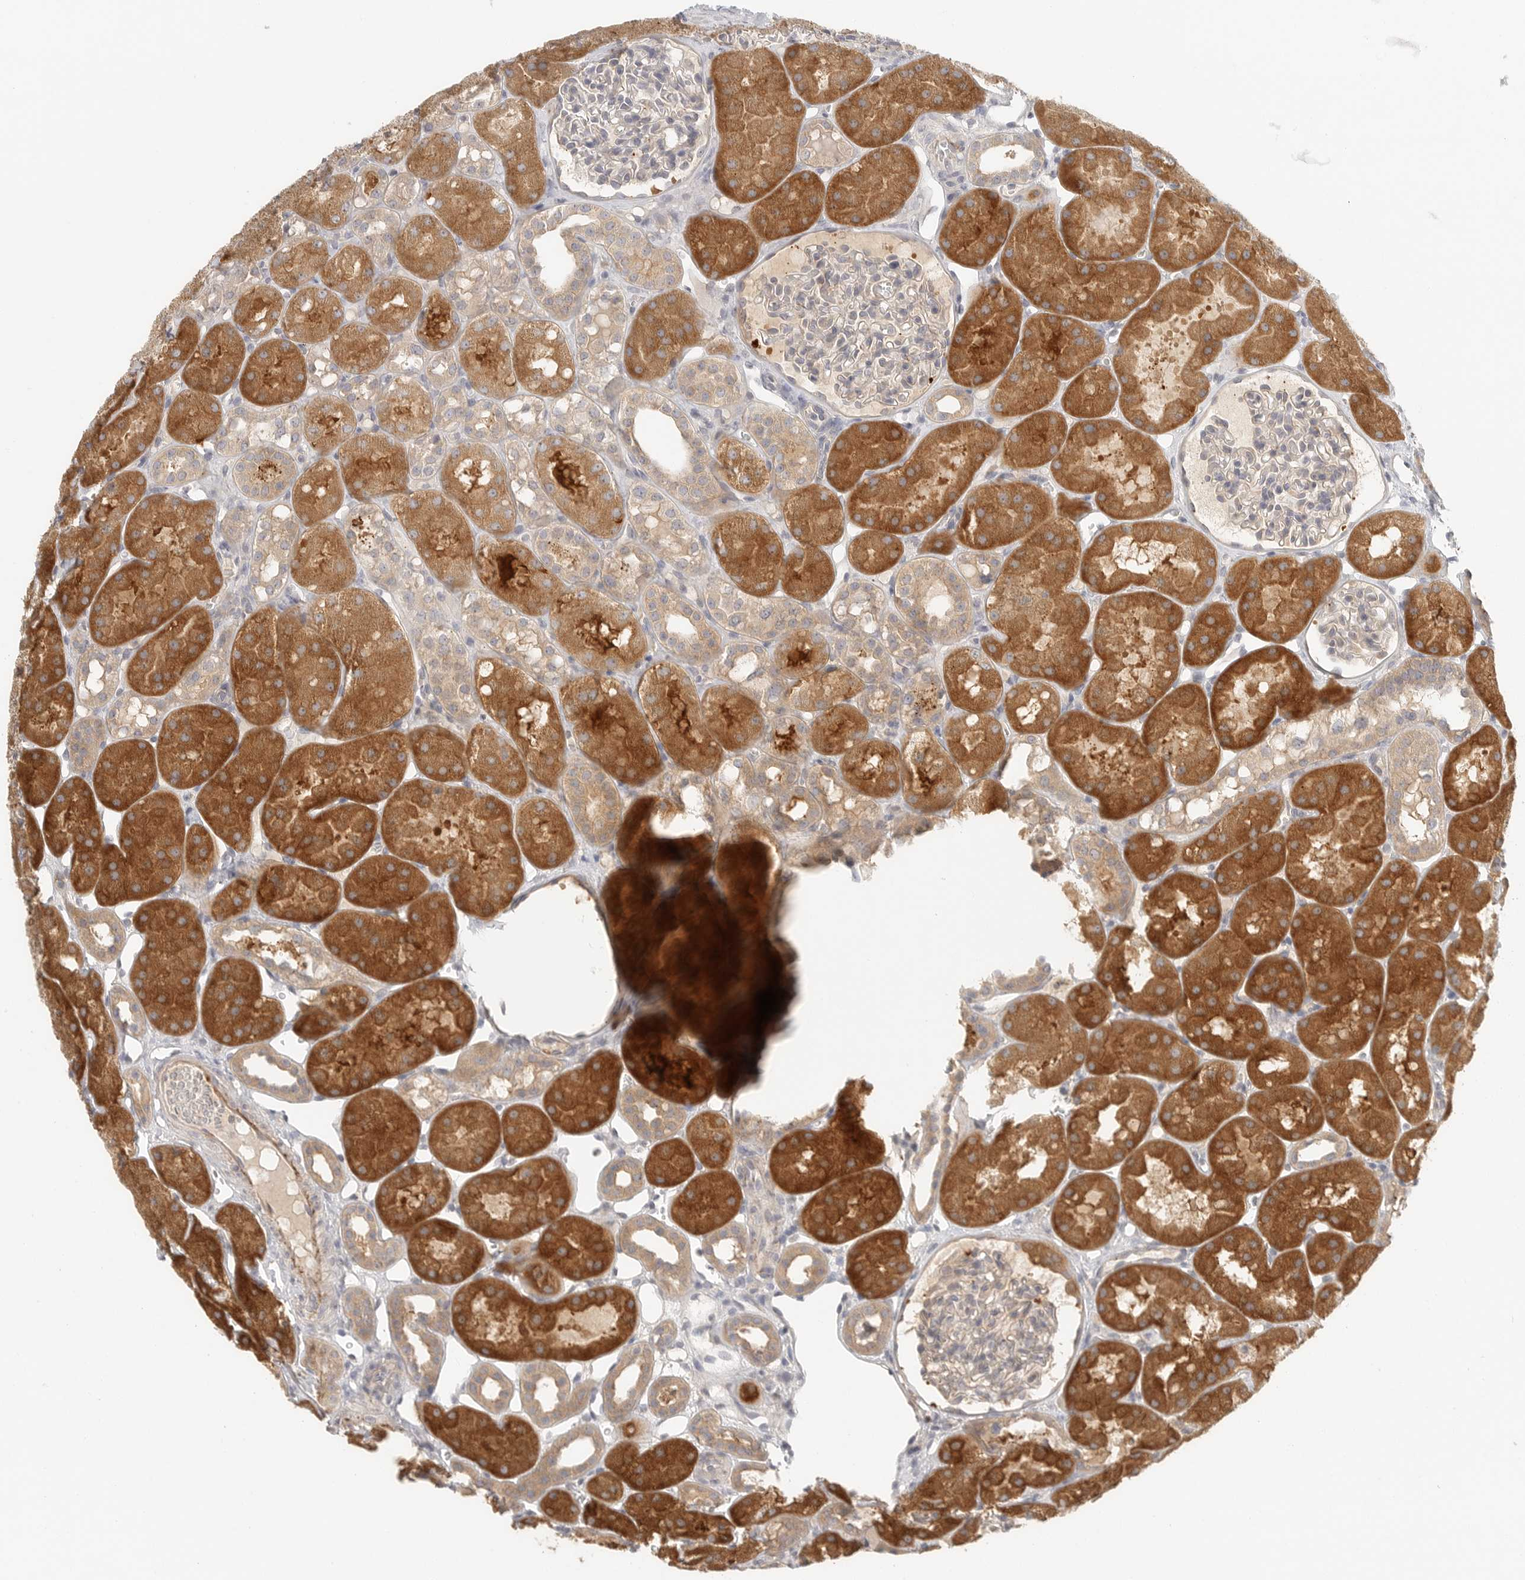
{"staining": {"intensity": "negative", "quantity": "none", "location": "none"}, "tissue": "kidney", "cell_type": "Cells in glomeruli", "image_type": "normal", "snomed": [{"axis": "morphology", "description": "Normal tissue, NOS"}, {"axis": "topography", "description": "Kidney"}], "caption": "The immunohistochemistry histopathology image has no significant expression in cells in glomeruli of kidney. The staining was performed using DAB to visualize the protein expression in brown, while the nuclei were stained in blue with hematoxylin (Magnification: 20x).", "gene": "HDAC6", "patient": {"sex": "male", "age": 16}}